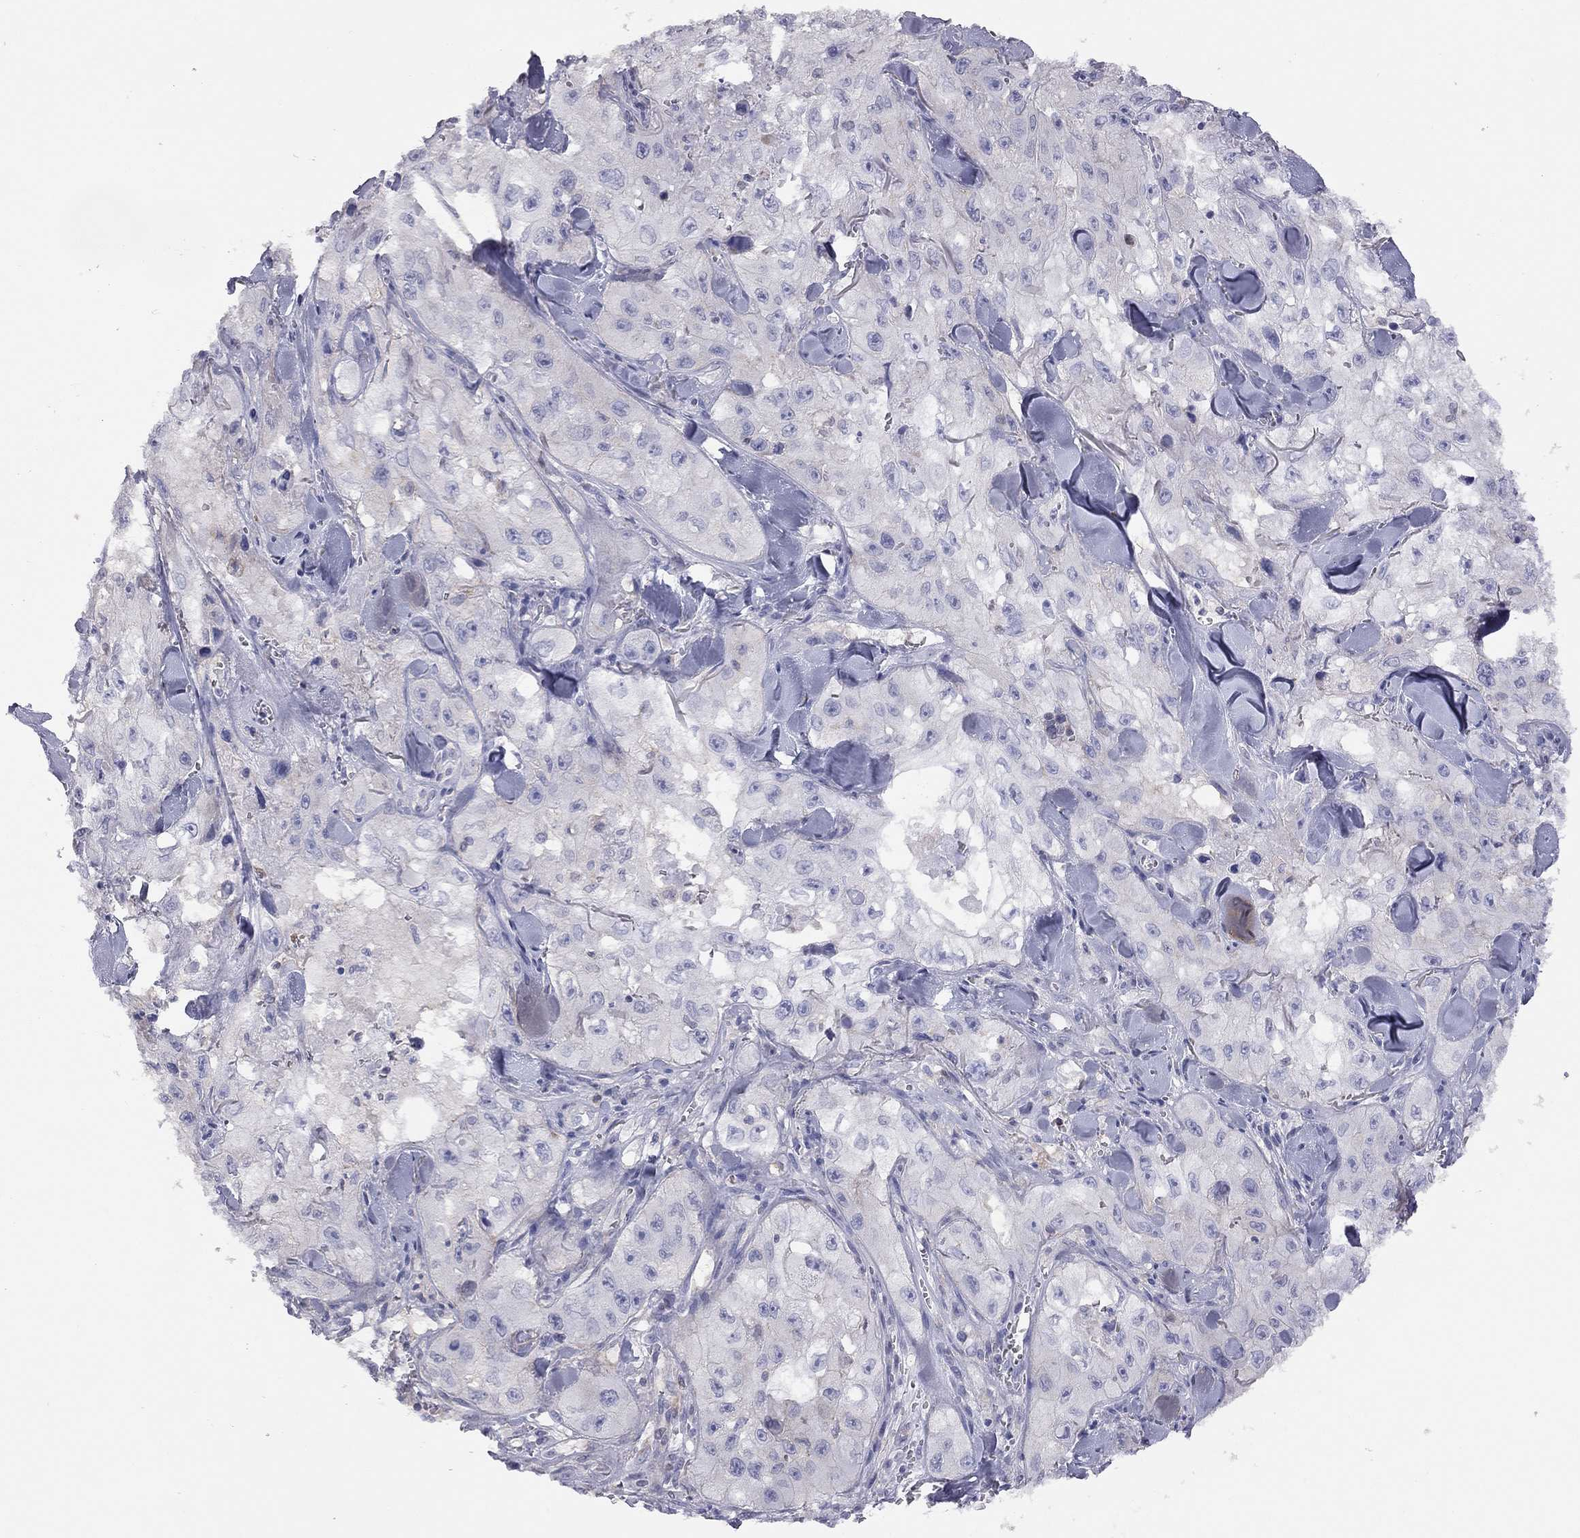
{"staining": {"intensity": "negative", "quantity": "none", "location": "none"}, "tissue": "skin cancer", "cell_type": "Tumor cells", "image_type": "cancer", "snomed": [{"axis": "morphology", "description": "Squamous cell carcinoma, NOS"}, {"axis": "topography", "description": "Skin"}, {"axis": "topography", "description": "Subcutis"}], "caption": "Tumor cells are negative for protein expression in human skin cancer (squamous cell carcinoma).", "gene": "ADCYAP1", "patient": {"sex": "male", "age": 73}}